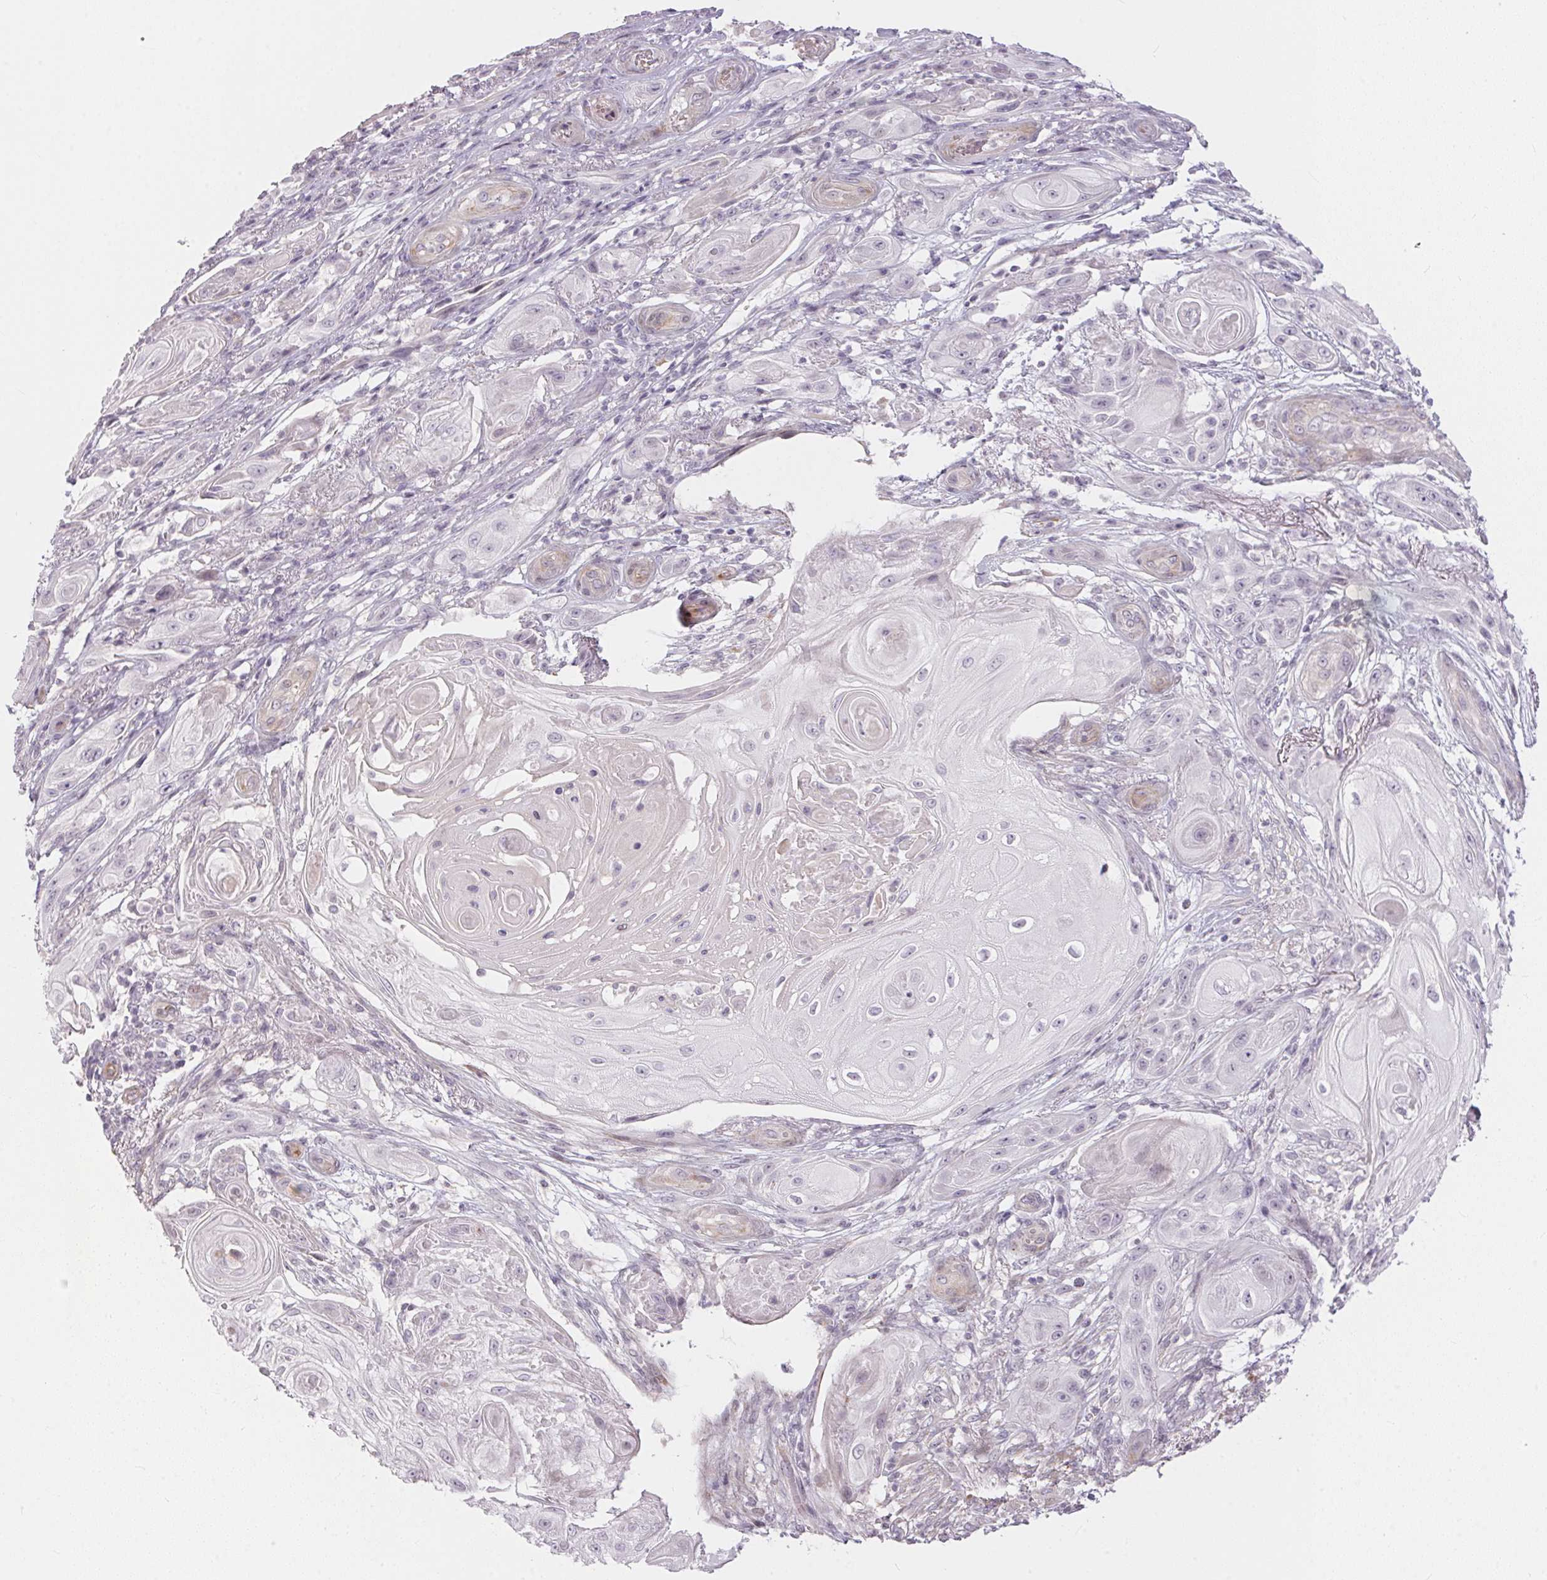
{"staining": {"intensity": "negative", "quantity": "none", "location": "none"}, "tissue": "skin cancer", "cell_type": "Tumor cells", "image_type": "cancer", "snomed": [{"axis": "morphology", "description": "Squamous cell carcinoma, NOS"}, {"axis": "topography", "description": "Skin"}], "caption": "This is a photomicrograph of IHC staining of skin cancer, which shows no expression in tumor cells. Nuclei are stained in blue.", "gene": "GDAP1L1", "patient": {"sex": "male", "age": 62}}